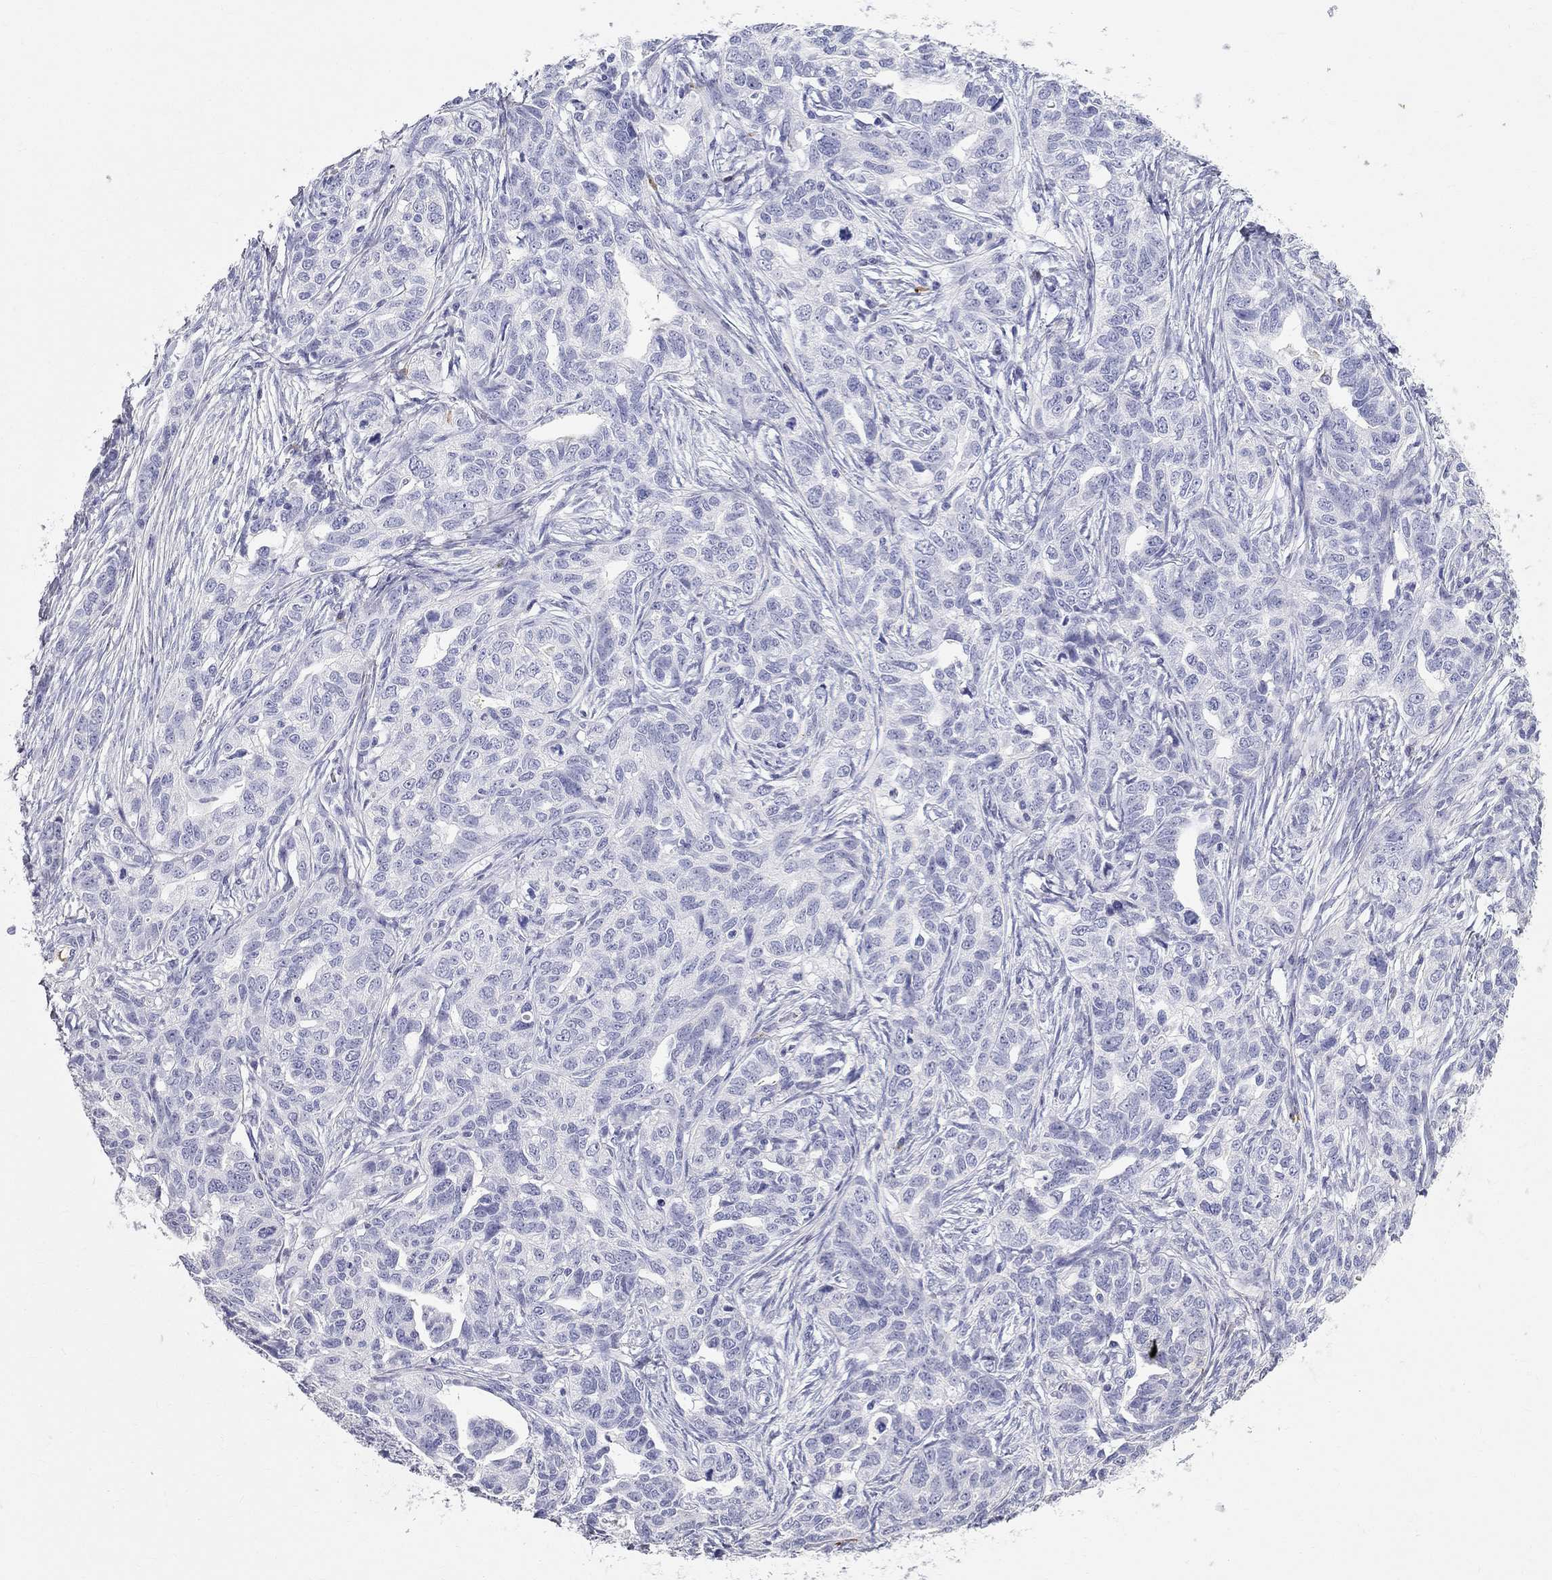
{"staining": {"intensity": "negative", "quantity": "none", "location": "none"}, "tissue": "ovarian cancer", "cell_type": "Tumor cells", "image_type": "cancer", "snomed": [{"axis": "morphology", "description": "Cystadenocarcinoma, serous, NOS"}, {"axis": "topography", "description": "Ovary"}], "caption": "This is an IHC image of human ovarian cancer. There is no staining in tumor cells.", "gene": "PHOX2B", "patient": {"sex": "female", "age": 71}}